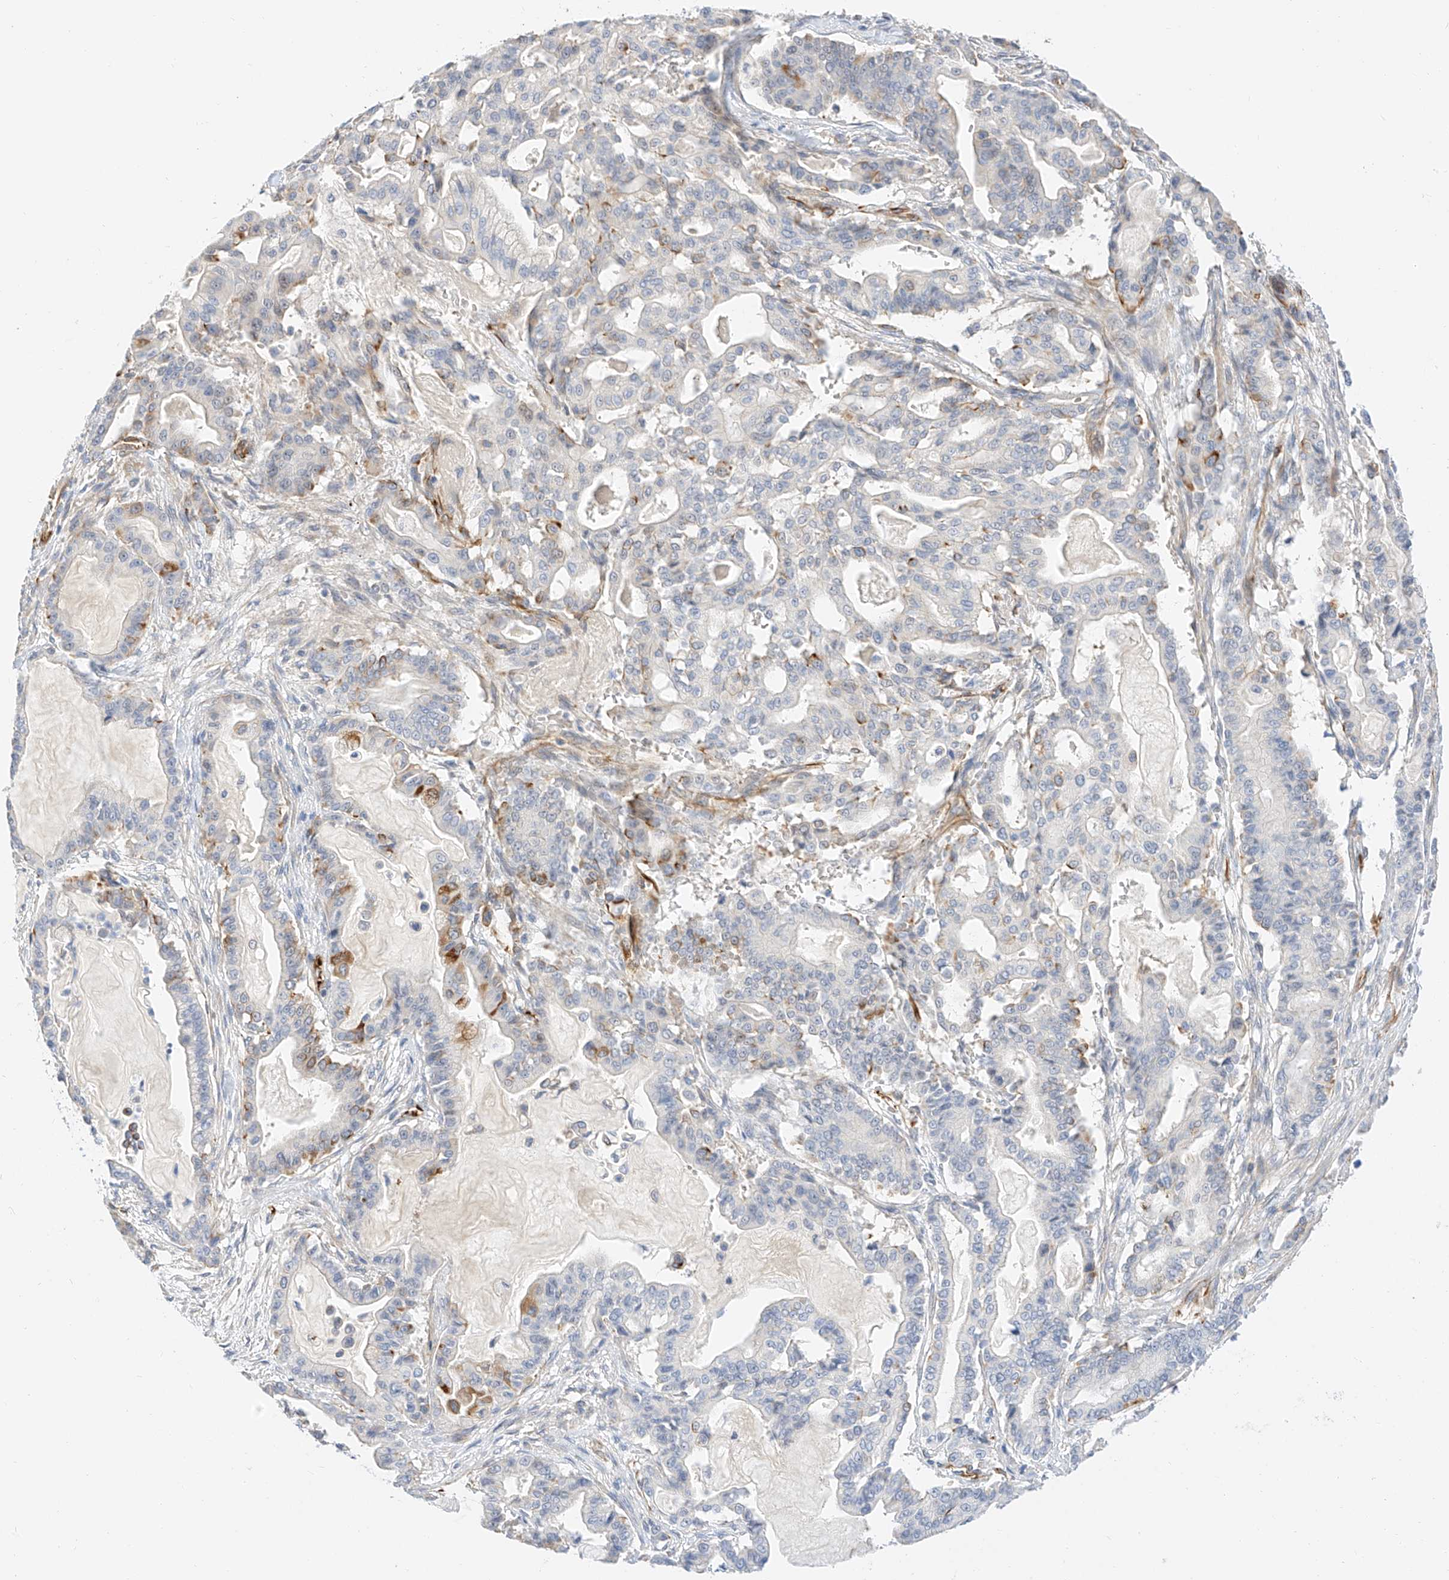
{"staining": {"intensity": "weak", "quantity": "<25%", "location": "cytoplasmic/membranous"}, "tissue": "pancreatic cancer", "cell_type": "Tumor cells", "image_type": "cancer", "snomed": [{"axis": "morphology", "description": "Adenocarcinoma, NOS"}, {"axis": "topography", "description": "Pancreas"}], "caption": "An immunohistochemistry image of pancreatic cancer (adenocarcinoma) is shown. There is no staining in tumor cells of pancreatic cancer (adenocarcinoma). (Immunohistochemistry (ihc), brightfield microscopy, high magnification).", "gene": "CDCP2", "patient": {"sex": "male", "age": 63}}